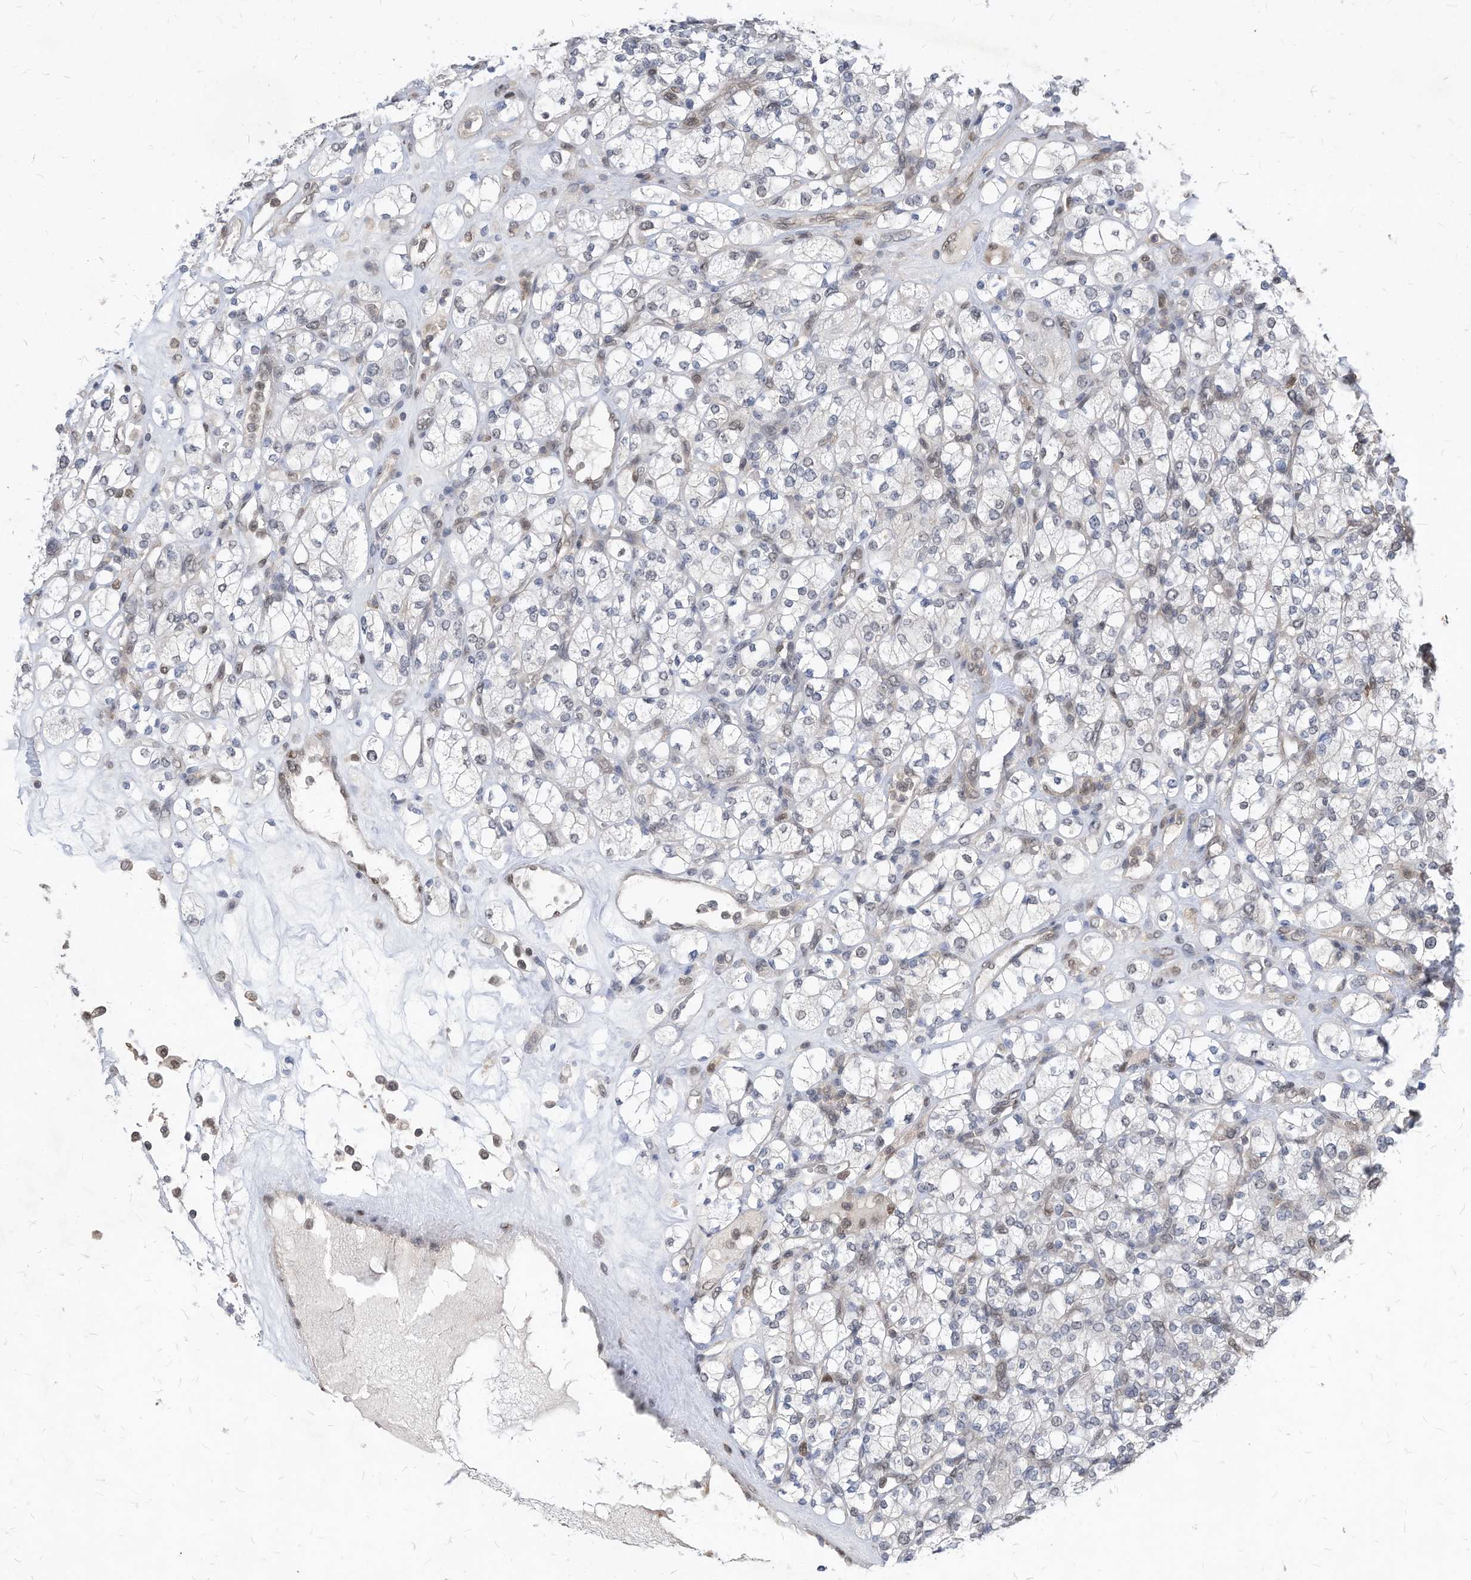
{"staining": {"intensity": "negative", "quantity": "none", "location": "none"}, "tissue": "renal cancer", "cell_type": "Tumor cells", "image_type": "cancer", "snomed": [{"axis": "morphology", "description": "Adenocarcinoma, NOS"}, {"axis": "topography", "description": "Kidney"}], "caption": "Immunohistochemistry (IHC) photomicrograph of human renal adenocarcinoma stained for a protein (brown), which displays no staining in tumor cells.", "gene": "KPNB1", "patient": {"sex": "male", "age": 77}}